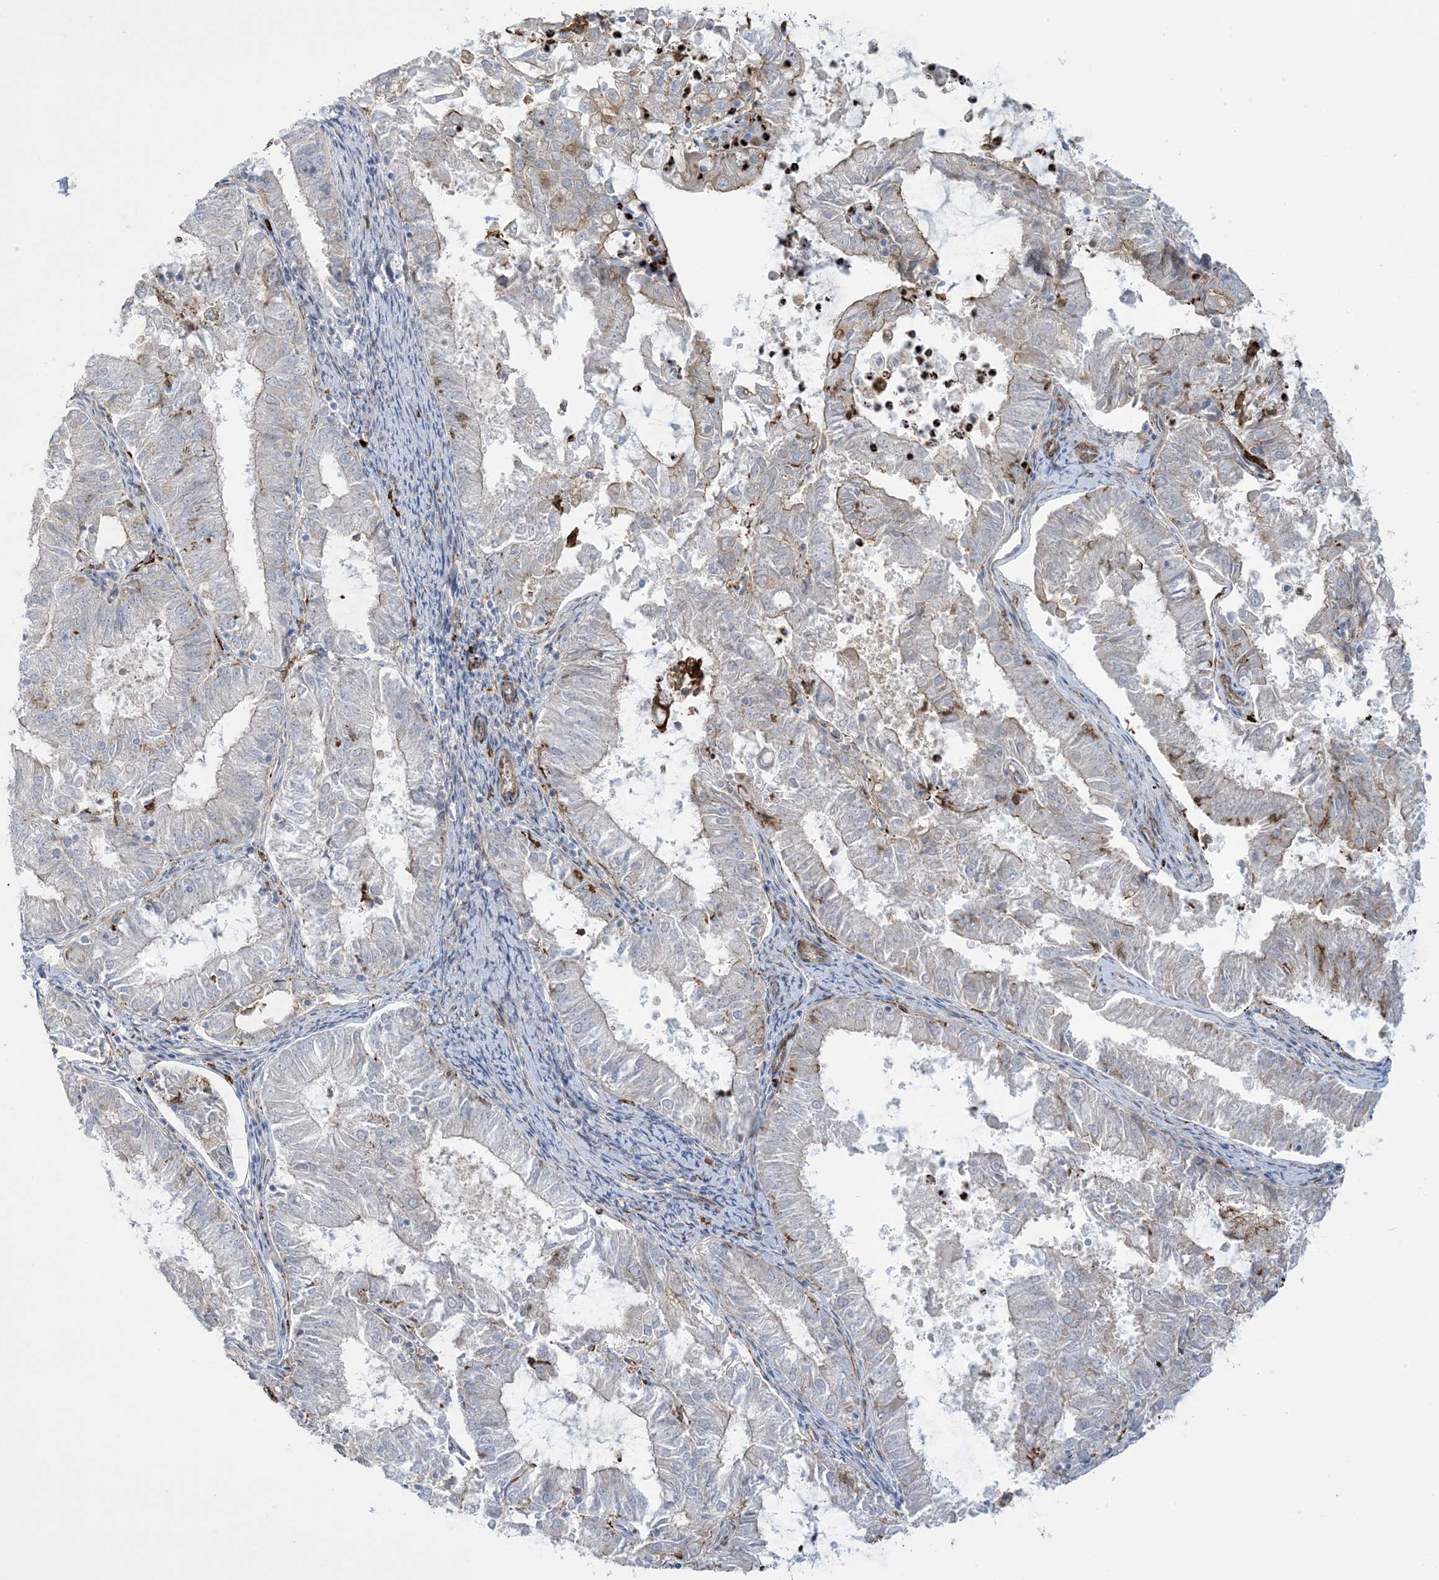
{"staining": {"intensity": "weak", "quantity": "<25%", "location": "cytoplasmic/membranous"}, "tissue": "endometrial cancer", "cell_type": "Tumor cells", "image_type": "cancer", "snomed": [{"axis": "morphology", "description": "Adenocarcinoma, NOS"}, {"axis": "topography", "description": "Endometrium"}], "caption": "This micrograph is of endometrial cancer (adenocarcinoma) stained with immunohistochemistry to label a protein in brown with the nuclei are counter-stained blue. There is no staining in tumor cells.", "gene": "ICMT", "patient": {"sex": "female", "age": 57}}